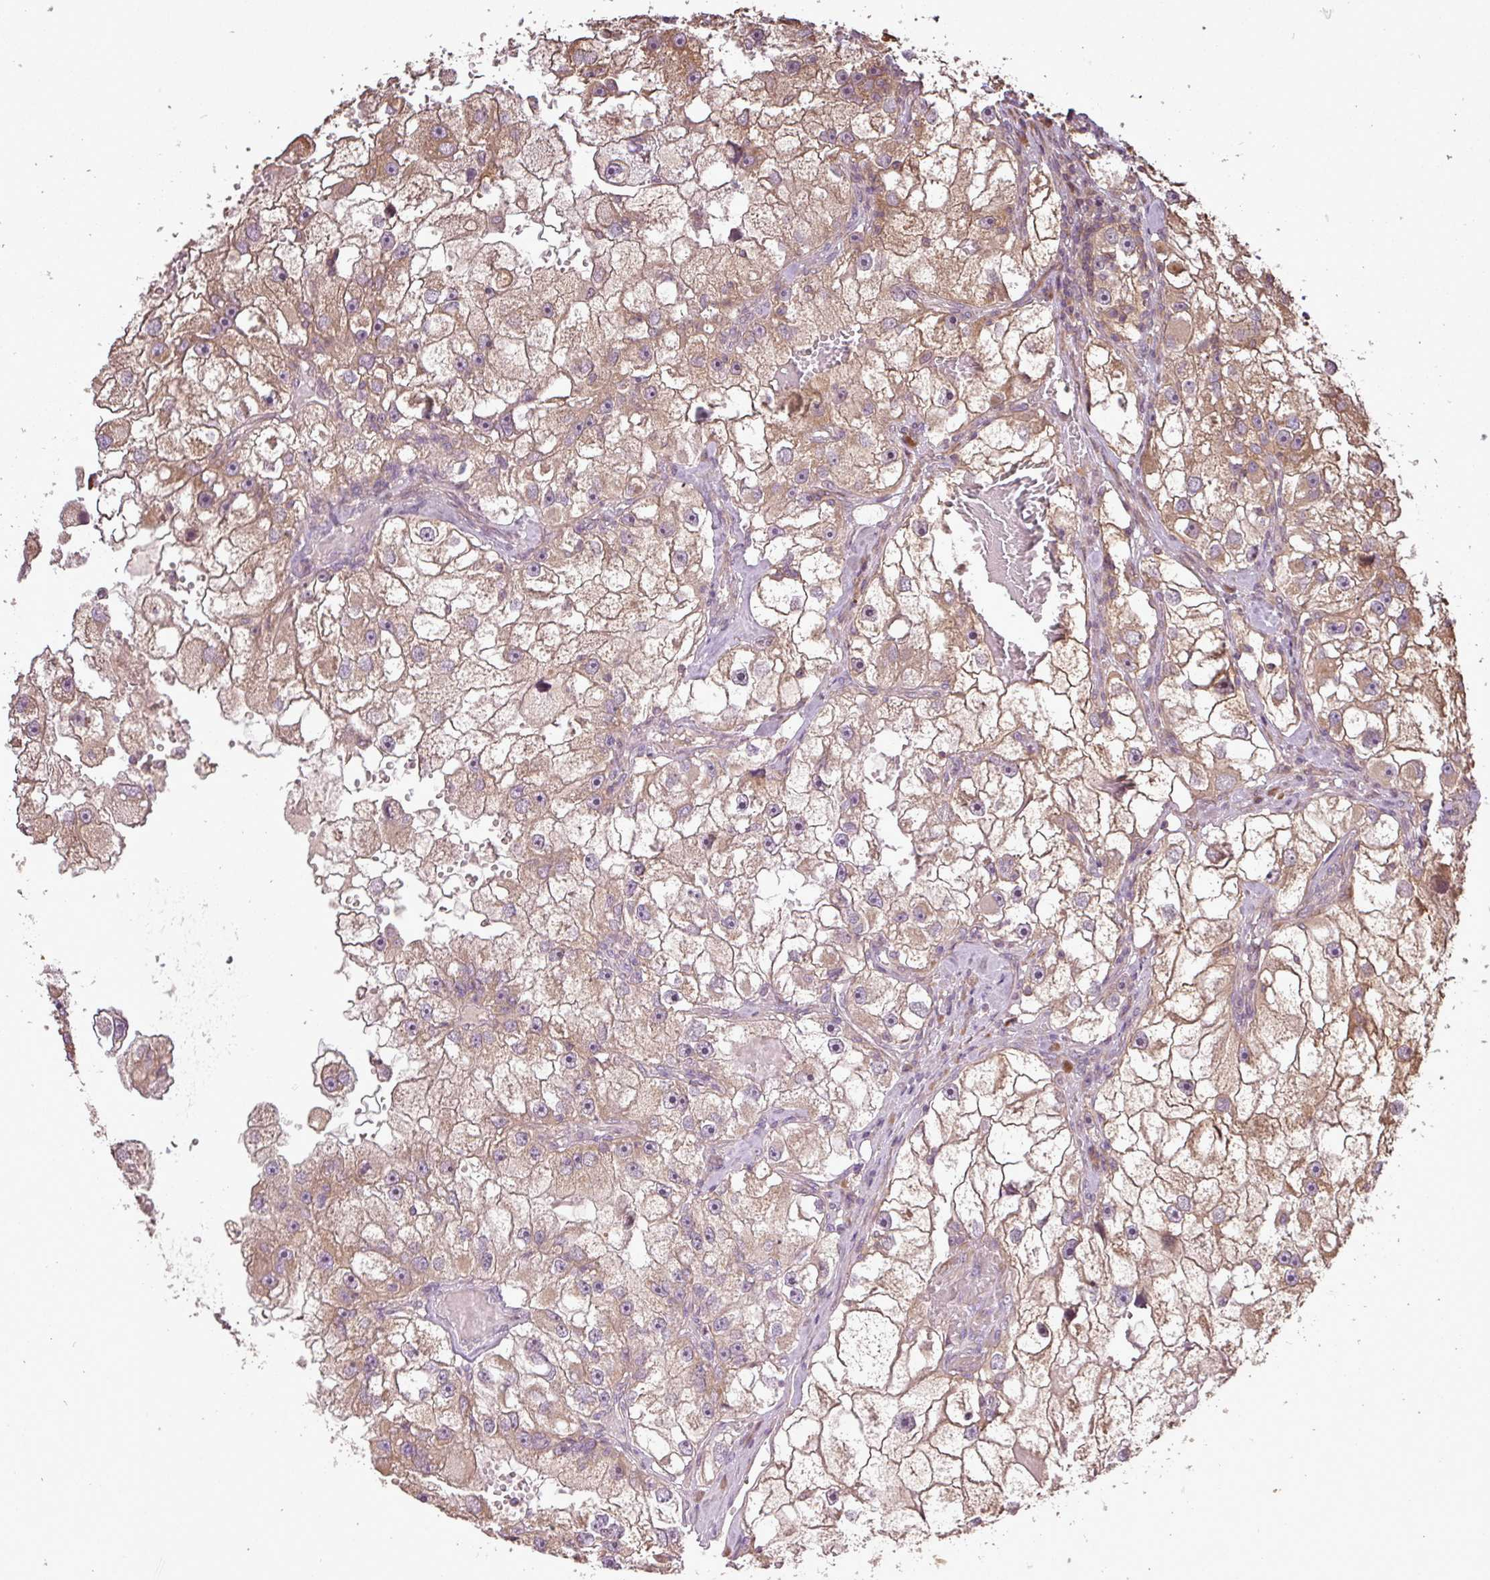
{"staining": {"intensity": "moderate", "quantity": ">75%", "location": "cytoplasmic/membranous"}, "tissue": "renal cancer", "cell_type": "Tumor cells", "image_type": "cancer", "snomed": [{"axis": "morphology", "description": "Adenocarcinoma, NOS"}, {"axis": "topography", "description": "Kidney"}], "caption": "Moderate cytoplasmic/membranous expression for a protein is present in approximately >75% of tumor cells of renal cancer (adenocarcinoma) using immunohistochemistry (IHC).", "gene": "FAIM", "patient": {"sex": "male", "age": 63}}